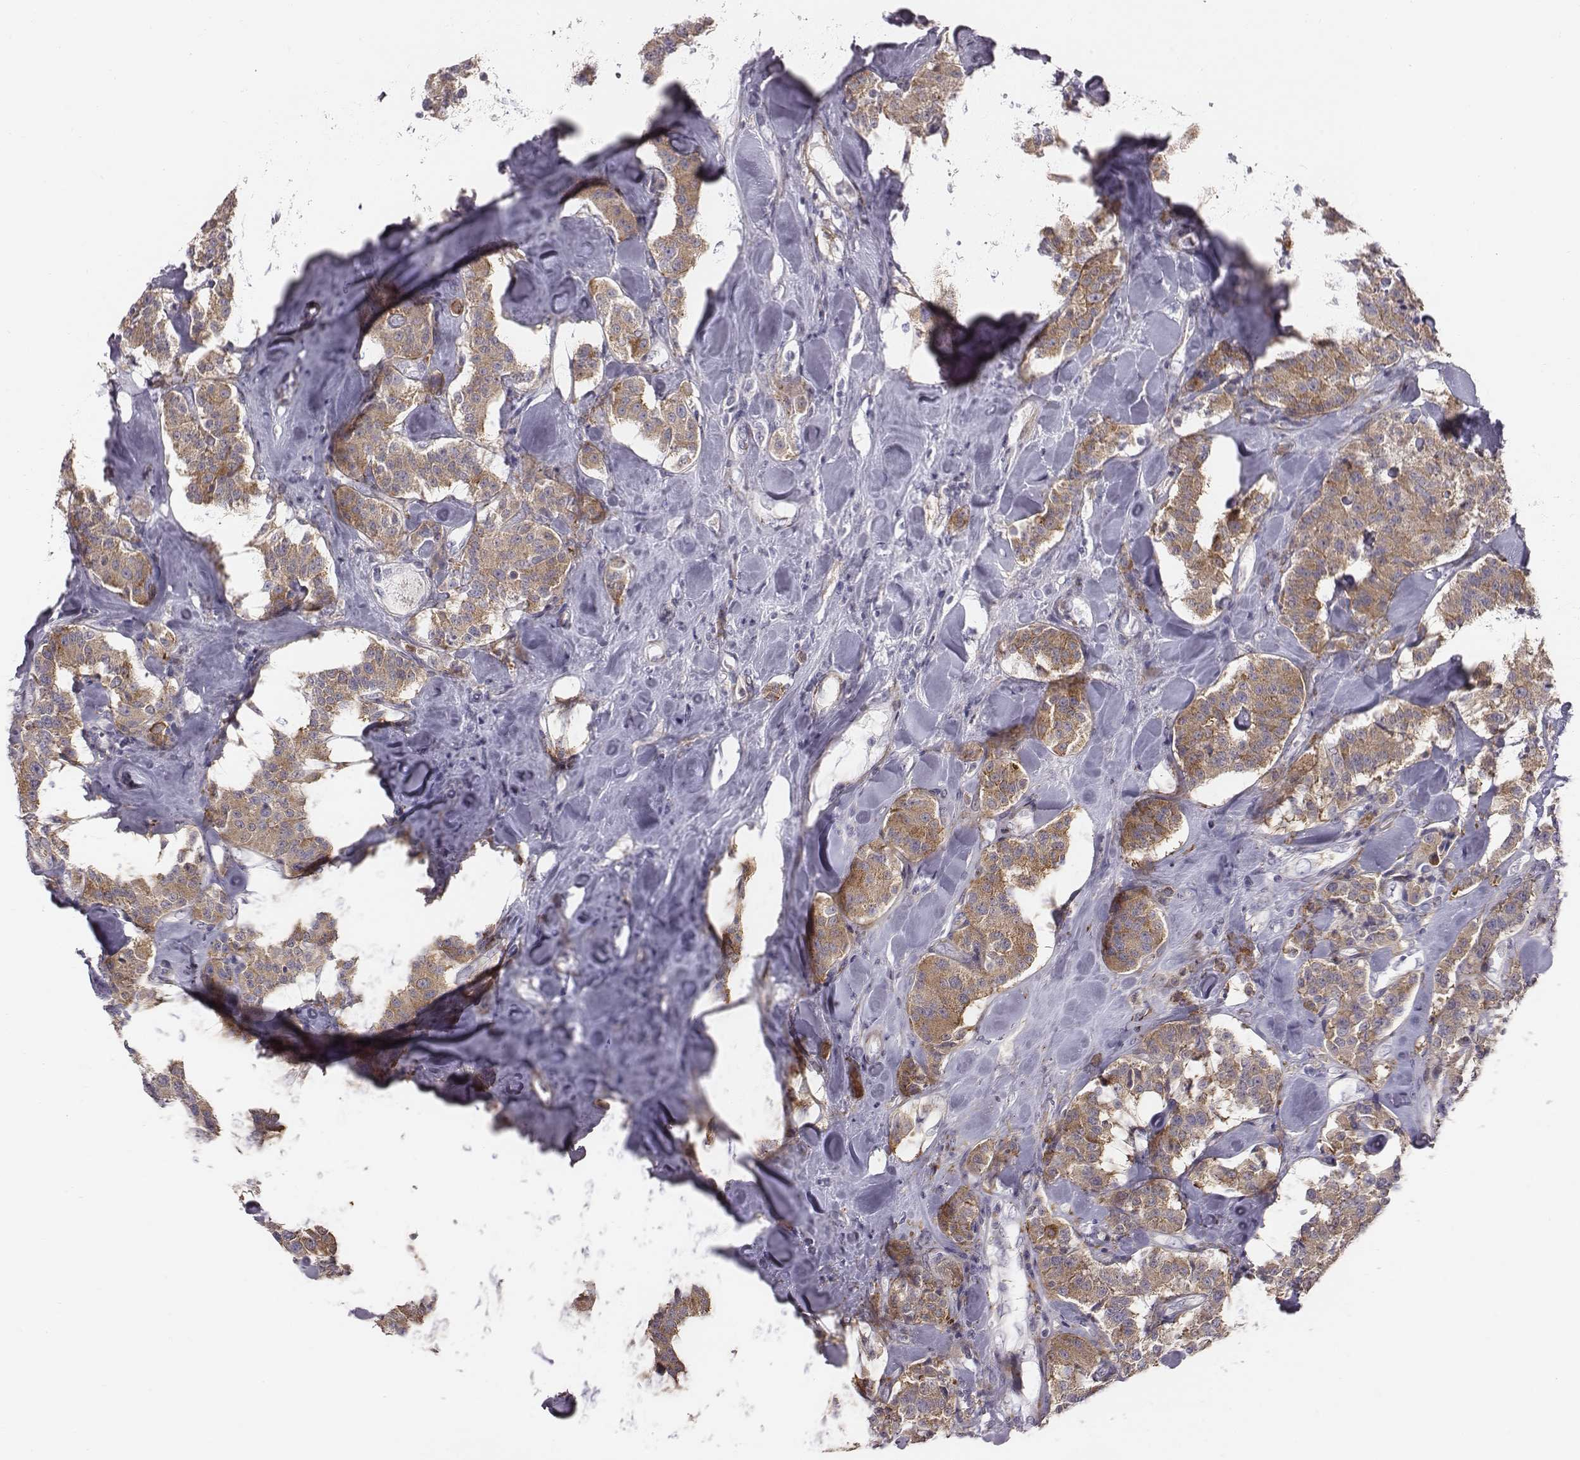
{"staining": {"intensity": "moderate", "quantity": ">75%", "location": "cytoplasmic/membranous"}, "tissue": "carcinoid", "cell_type": "Tumor cells", "image_type": "cancer", "snomed": [{"axis": "morphology", "description": "Carcinoid, malignant, NOS"}, {"axis": "topography", "description": "Pancreas"}], "caption": "Human malignant carcinoid stained with a protein marker reveals moderate staining in tumor cells.", "gene": "PRKCZ", "patient": {"sex": "male", "age": 41}}